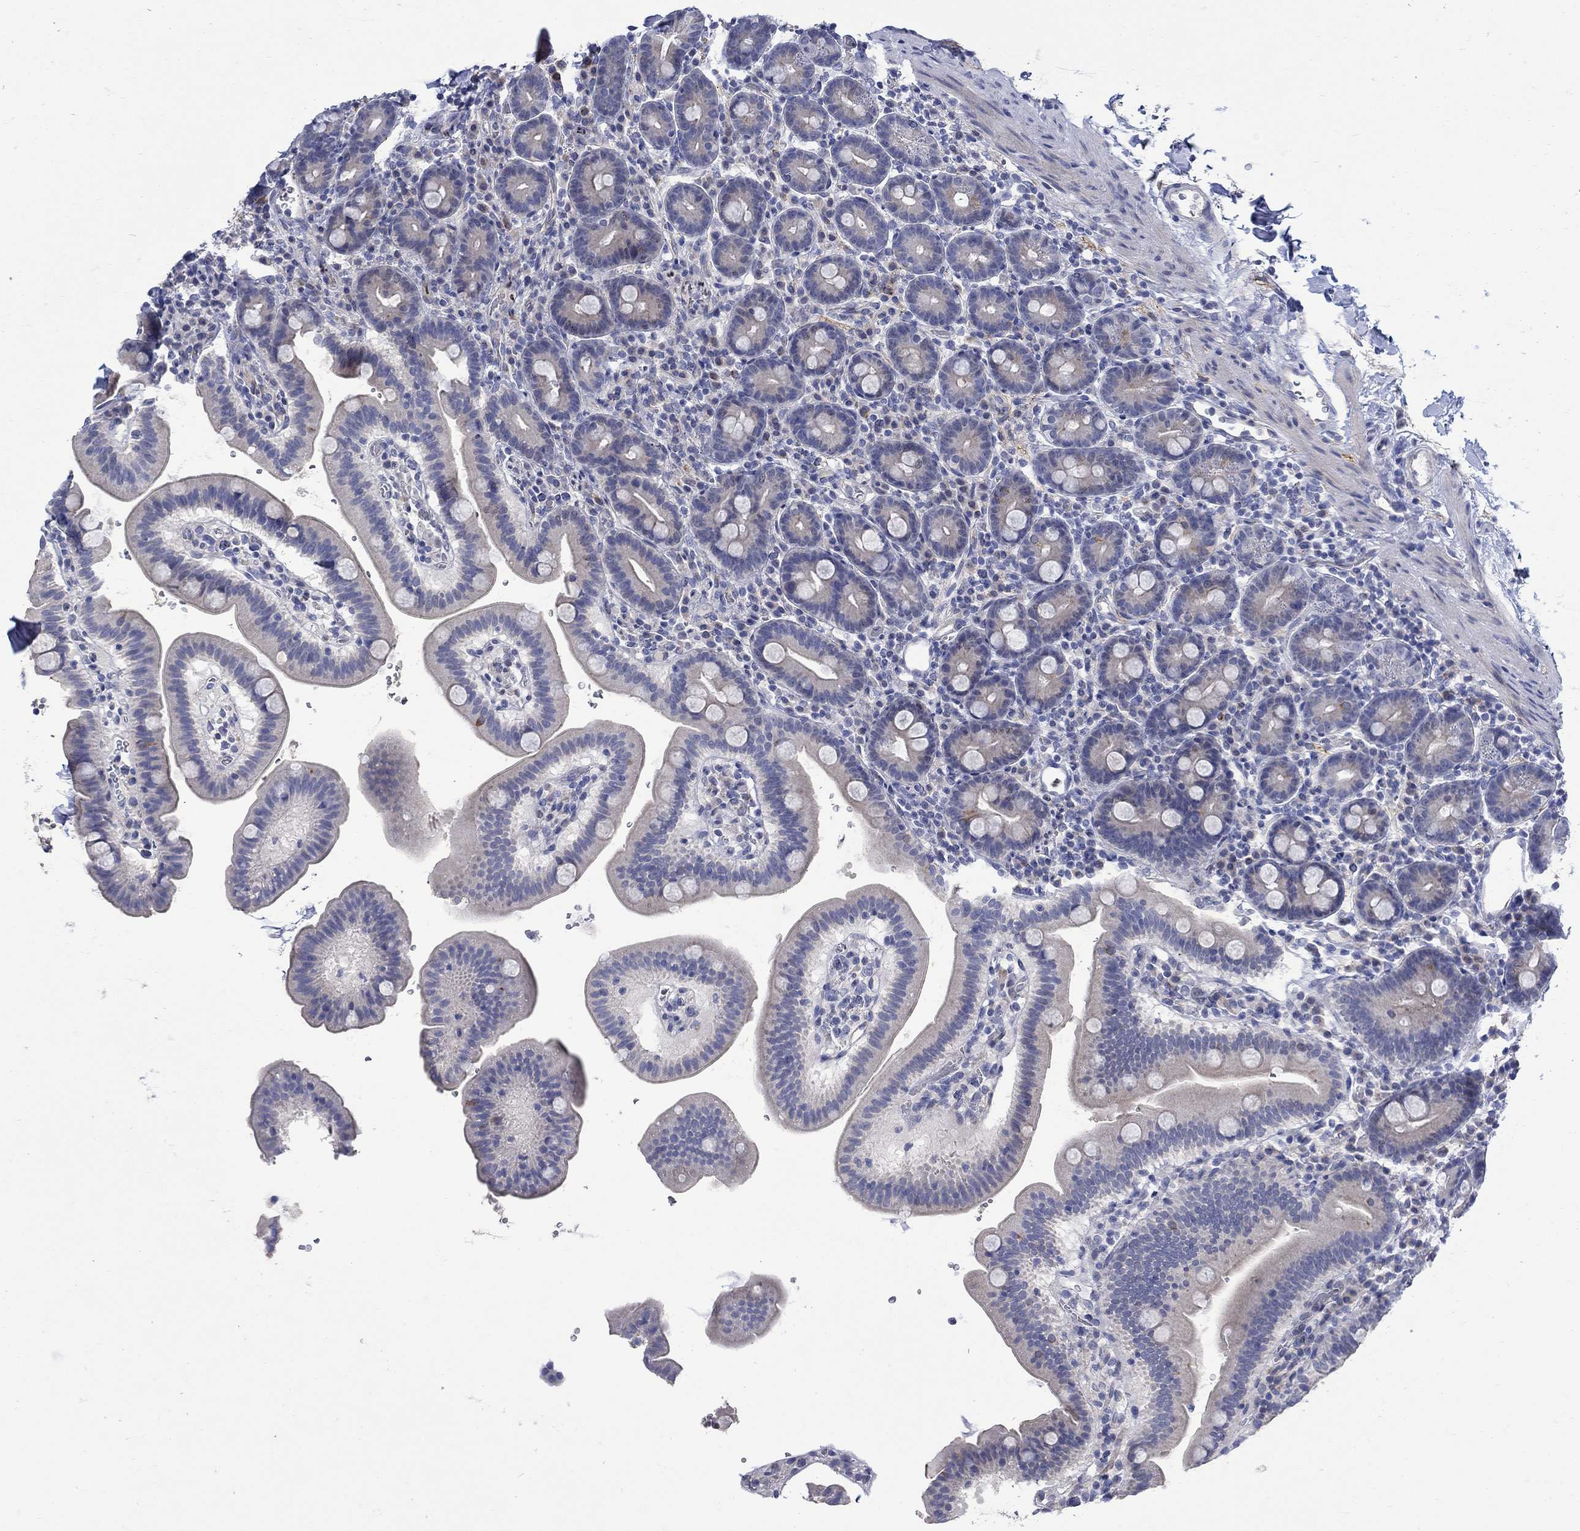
{"staining": {"intensity": "negative", "quantity": "none", "location": "none"}, "tissue": "duodenum", "cell_type": "Glandular cells", "image_type": "normal", "snomed": [{"axis": "morphology", "description": "Normal tissue, NOS"}, {"axis": "topography", "description": "Duodenum"}], "caption": "Image shows no significant protein staining in glandular cells of normal duodenum. (DAB immunohistochemistry, high magnification).", "gene": "DLK1", "patient": {"sex": "male", "age": 59}}